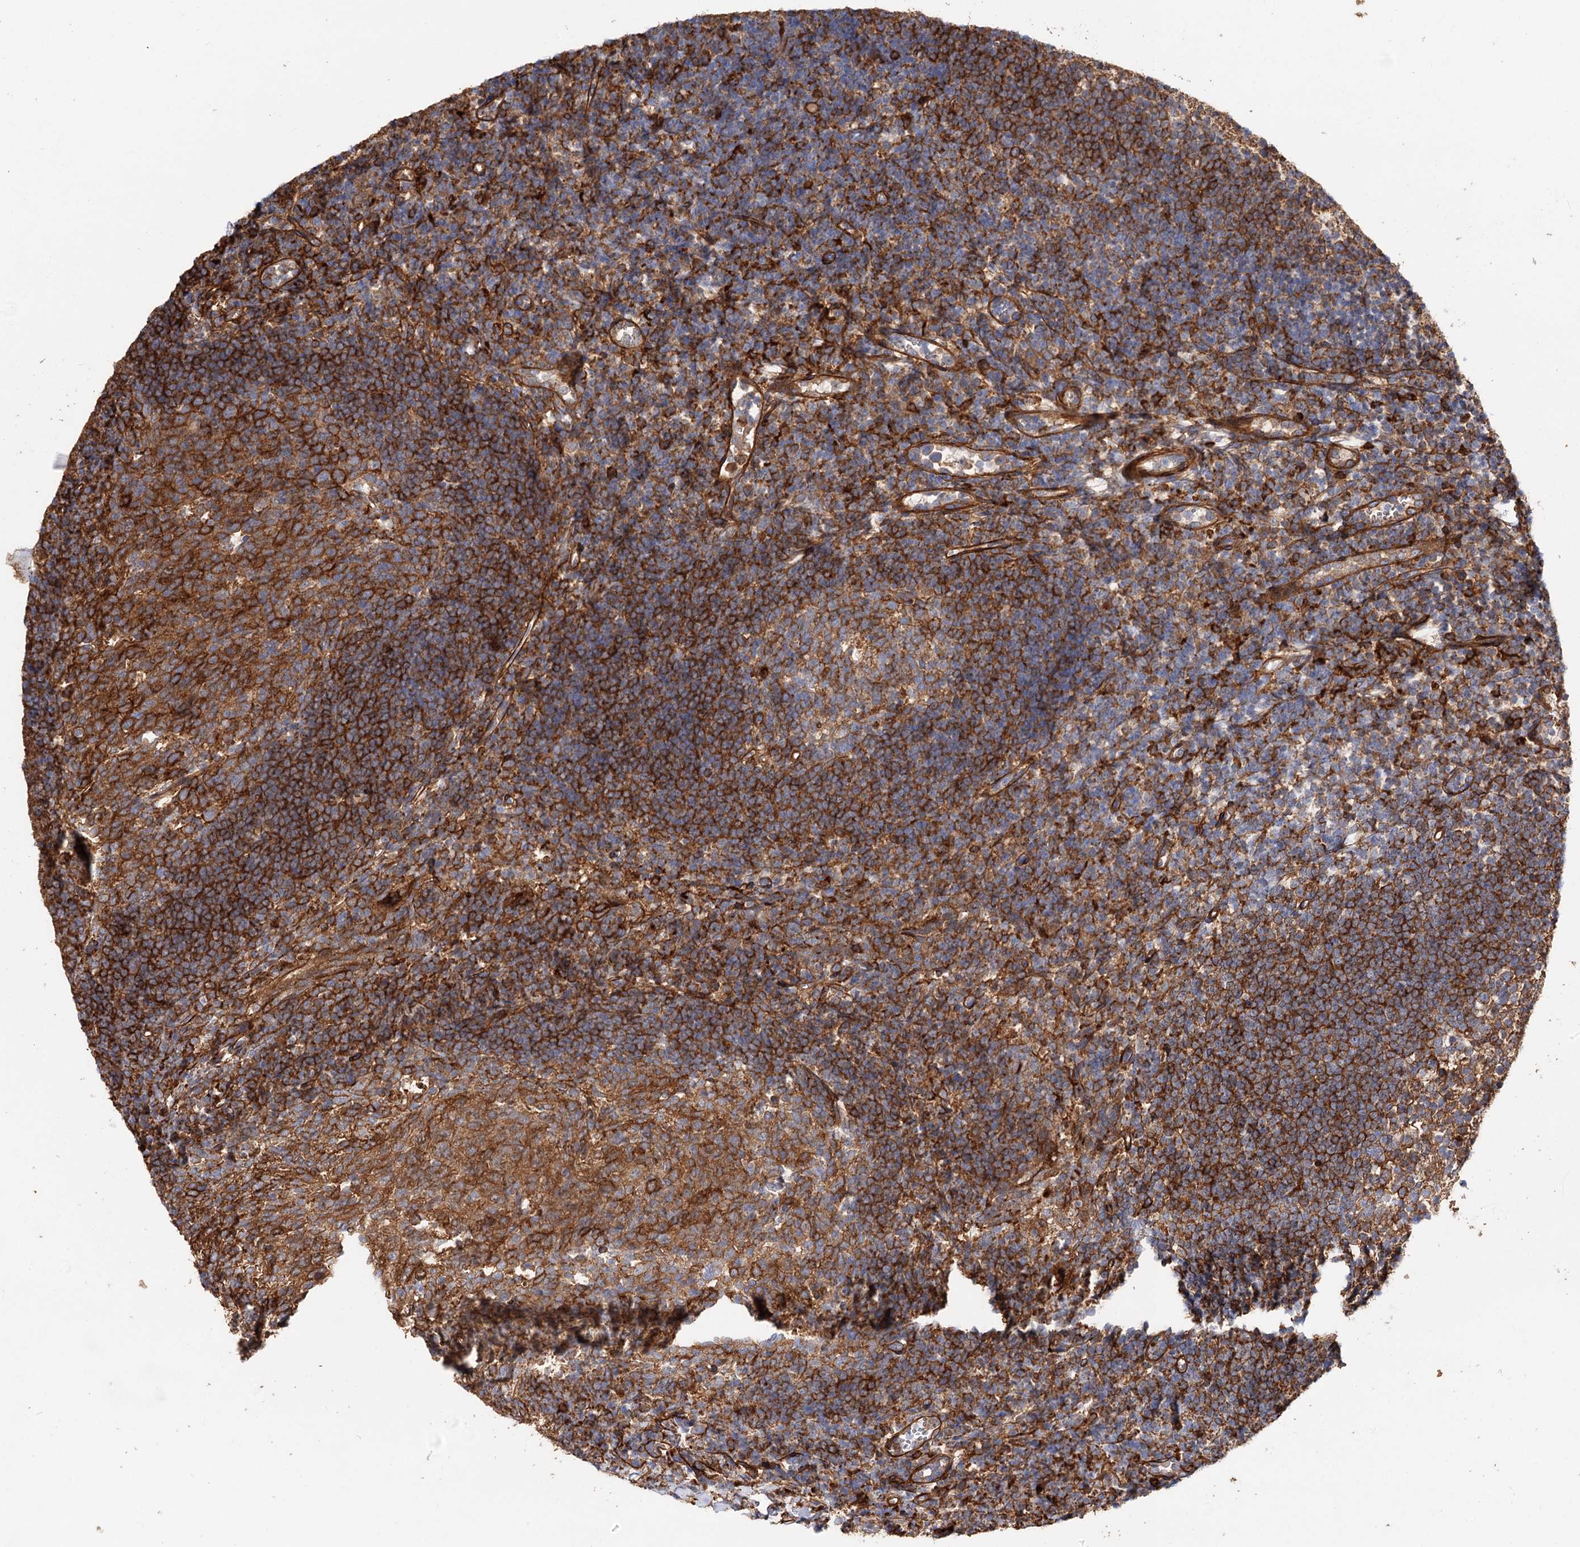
{"staining": {"intensity": "moderate", "quantity": "25%-75%", "location": "cytoplasmic/membranous"}, "tissue": "tonsil", "cell_type": "Germinal center cells", "image_type": "normal", "snomed": [{"axis": "morphology", "description": "Normal tissue, NOS"}, {"axis": "topography", "description": "Tonsil"}], "caption": "Immunohistochemistry (IHC) photomicrograph of normal tonsil: tonsil stained using IHC exhibits medium levels of moderate protein expression localized specifically in the cytoplasmic/membranous of germinal center cells, appearing as a cytoplasmic/membranous brown color.", "gene": "CSAD", "patient": {"sex": "female", "age": 10}}